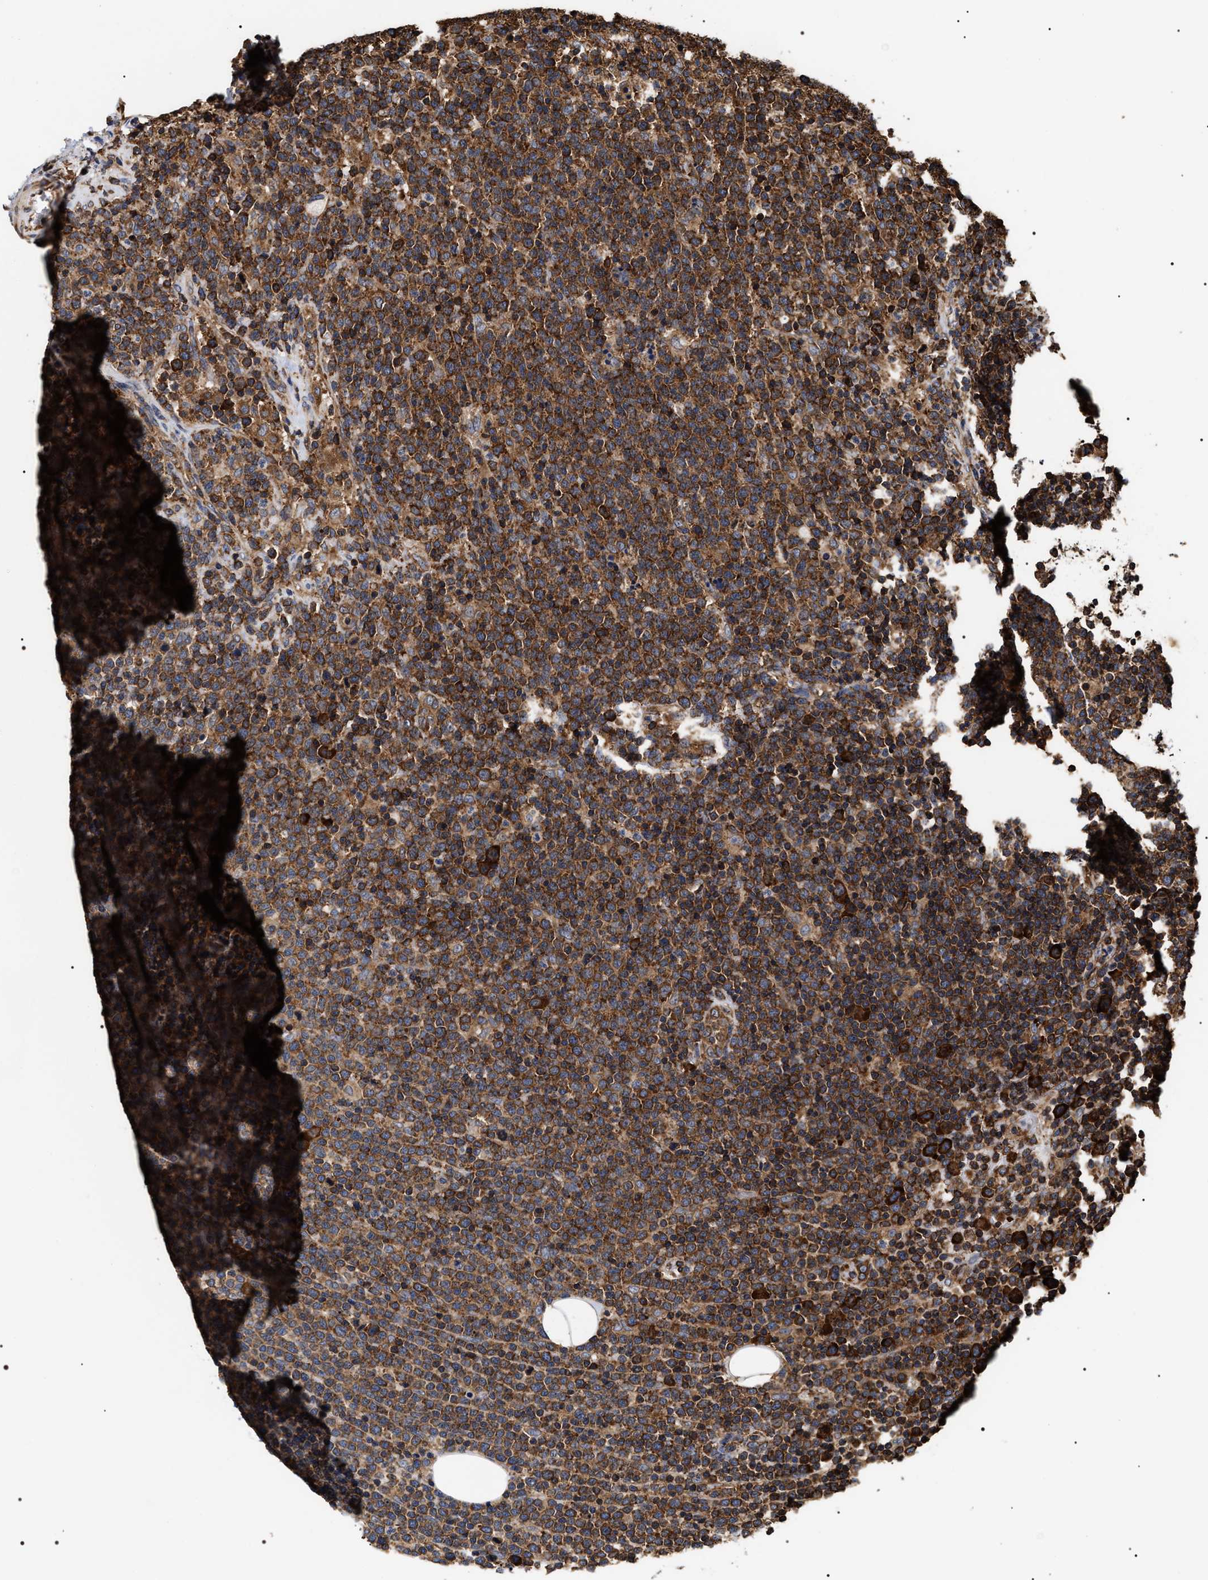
{"staining": {"intensity": "strong", "quantity": ">75%", "location": "cytoplasmic/membranous"}, "tissue": "lymphoma", "cell_type": "Tumor cells", "image_type": "cancer", "snomed": [{"axis": "morphology", "description": "Malignant lymphoma, non-Hodgkin's type, High grade"}, {"axis": "topography", "description": "Lymph node"}], "caption": "Malignant lymphoma, non-Hodgkin's type (high-grade) was stained to show a protein in brown. There is high levels of strong cytoplasmic/membranous positivity in about >75% of tumor cells.", "gene": "SERBP1", "patient": {"sex": "male", "age": 61}}